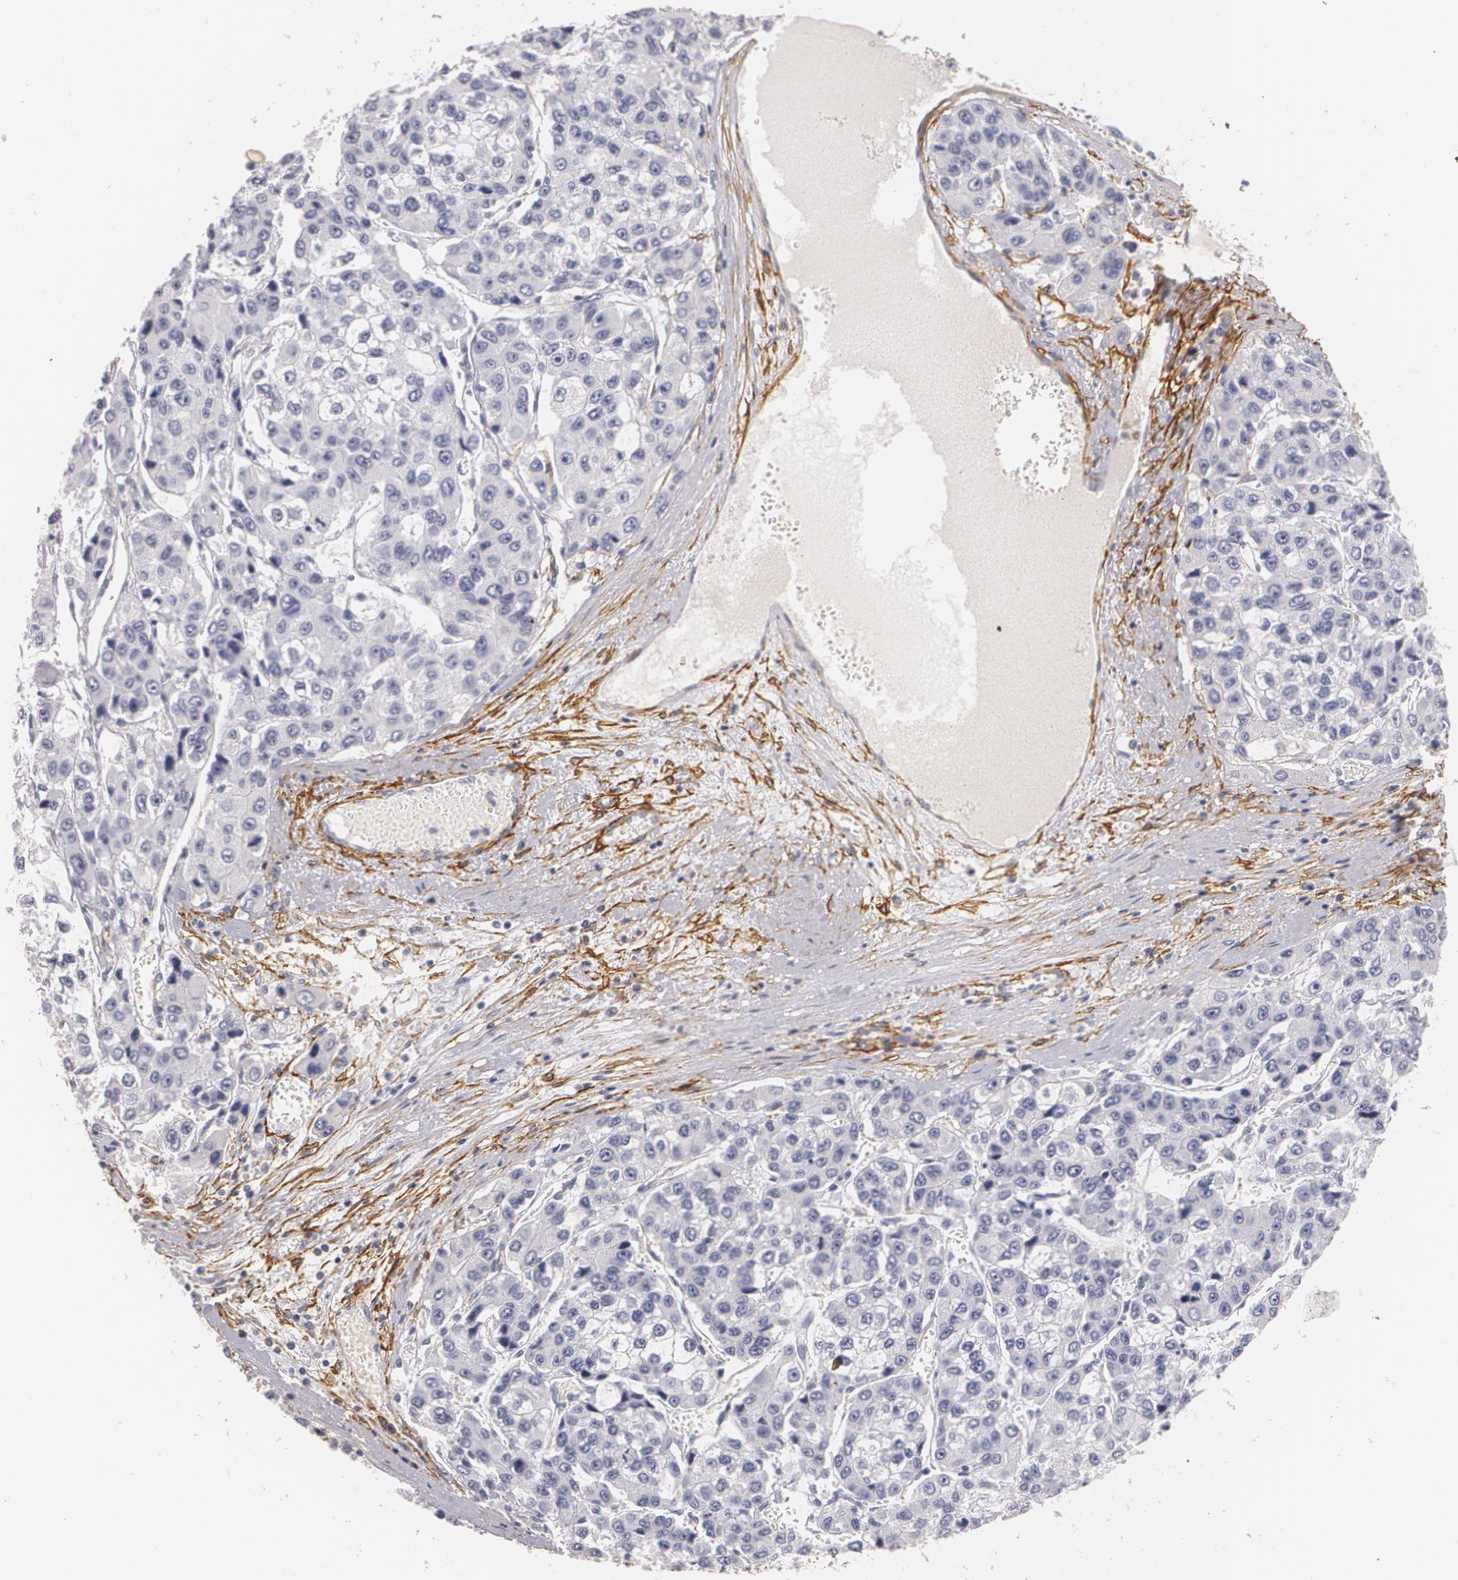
{"staining": {"intensity": "negative", "quantity": "none", "location": "none"}, "tissue": "liver cancer", "cell_type": "Tumor cells", "image_type": "cancer", "snomed": [{"axis": "morphology", "description": "Carcinoma, Hepatocellular, NOS"}, {"axis": "topography", "description": "Liver"}], "caption": "The immunohistochemistry (IHC) micrograph has no significant positivity in tumor cells of liver hepatocellular carcinoma tissue. The staining was performed using DAB (3,3'-diaminobenzidine) to visualize the protein expression in brown, while the nuclei were stained in blue with hematoxylin (Magnification: 20x).", "gene": "NGFR", "patient": {"sex": "female", "age": 66}}